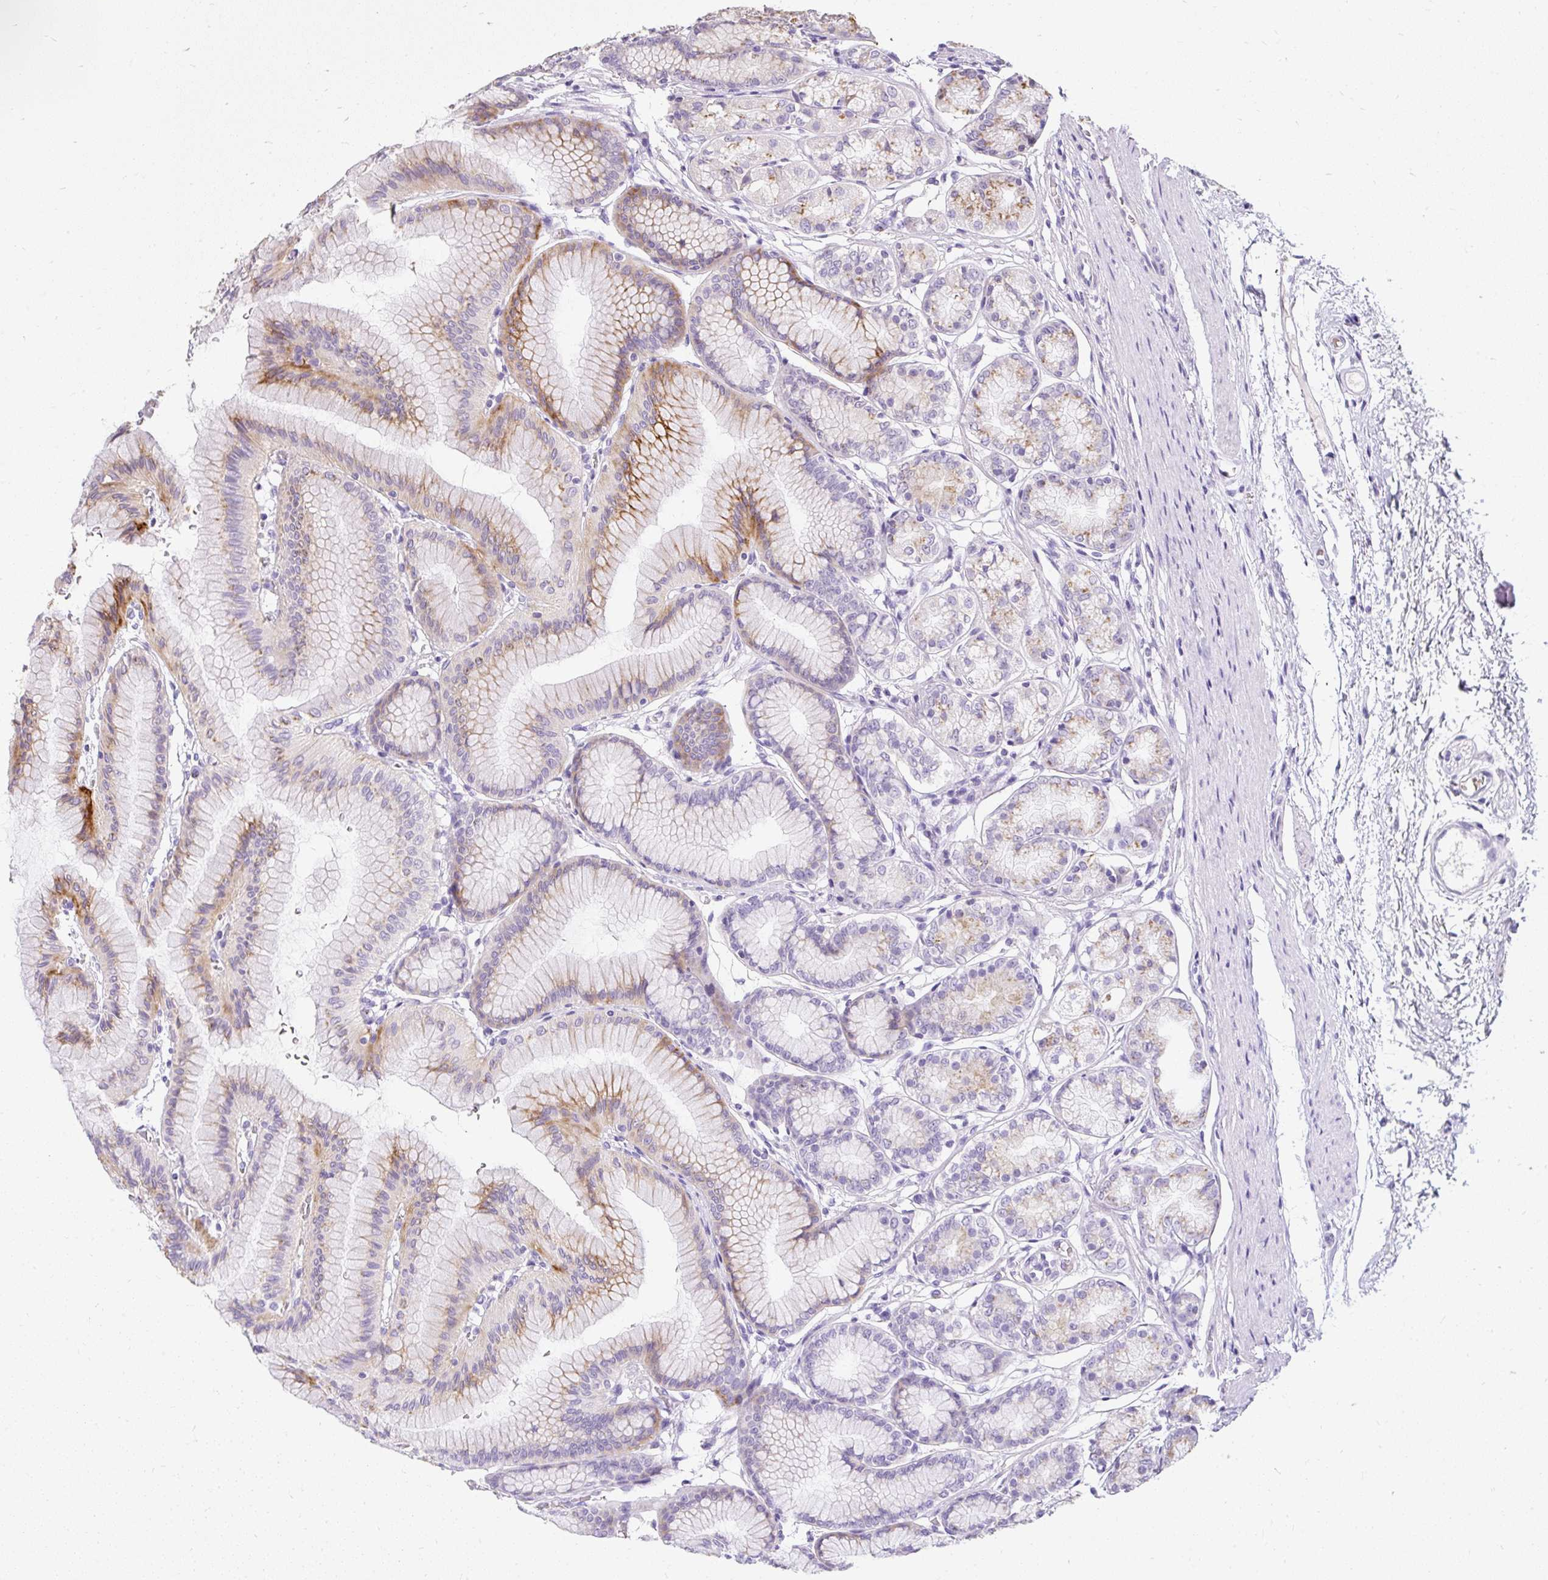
{"staining": {"intensity": "moderate", "quantity": "25%-75%", "location": "cytoplasmic/membranous"}, "tissue": "stomach", "cell_type": "Glandular cells", "image_type": "normal", "snomed": [{"axis": "morphology", "description": "Normal tissue, NOS"}, {"axis": "morphology", "description": "Adenocarcinoma, NOS"}, {"axis": "morphology", "description": "Adenocarcinoma, High grade"}, {"axis": "topography", "description": "Stomach, upper"}, {"axis": "topography", "description": "Stomach"}], "caption": "Immunohistochemical staining of benign human stomach reveals 25%-75% levels of moderate cytoplasmic/membranous protein expression in about 25%-75% of glandular cells. (IHC, brightfield microscopy, high magnification).", "gene": "DTX4", "patient": {"sex": "female", "age": 65}}